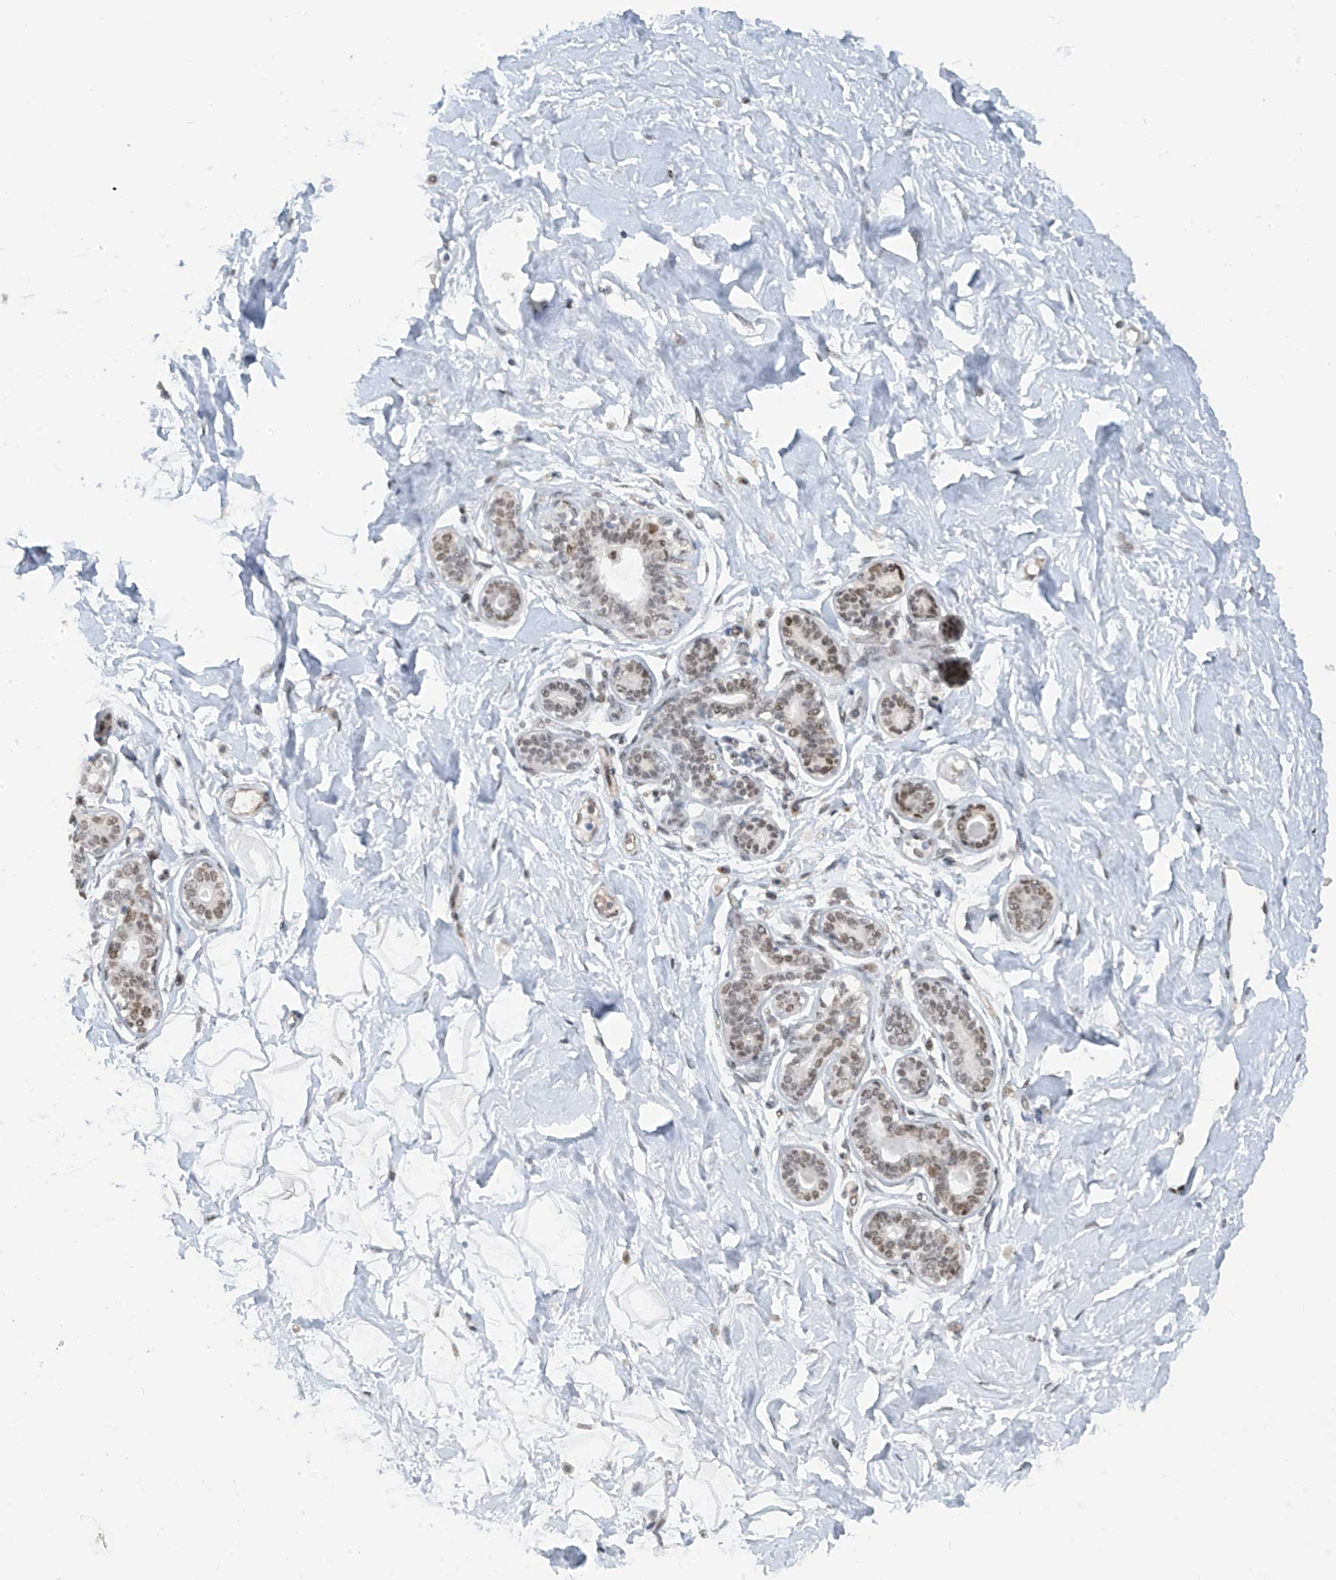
{"staining": {"intensity": "weak", "quantity": "25%-75%", "location": "nuclear"}, "tissue": "breast", "cell_type": "Adipocytes", "image_type": "normal", "snomed": [{"axis": "morphology", "description": "Normal tissue, NOS"}, {"axis": "morphology", "description": "Adenoma, NOS"}, {"axis": "topography", "description": "Breast"}], "caption": "Weak nuclear expression for a protein is present in about 25%-75% of adipocytes of benign breast using IHC.", "gene": "MCM9", "patient": {"sex": "female", "age": 23}}